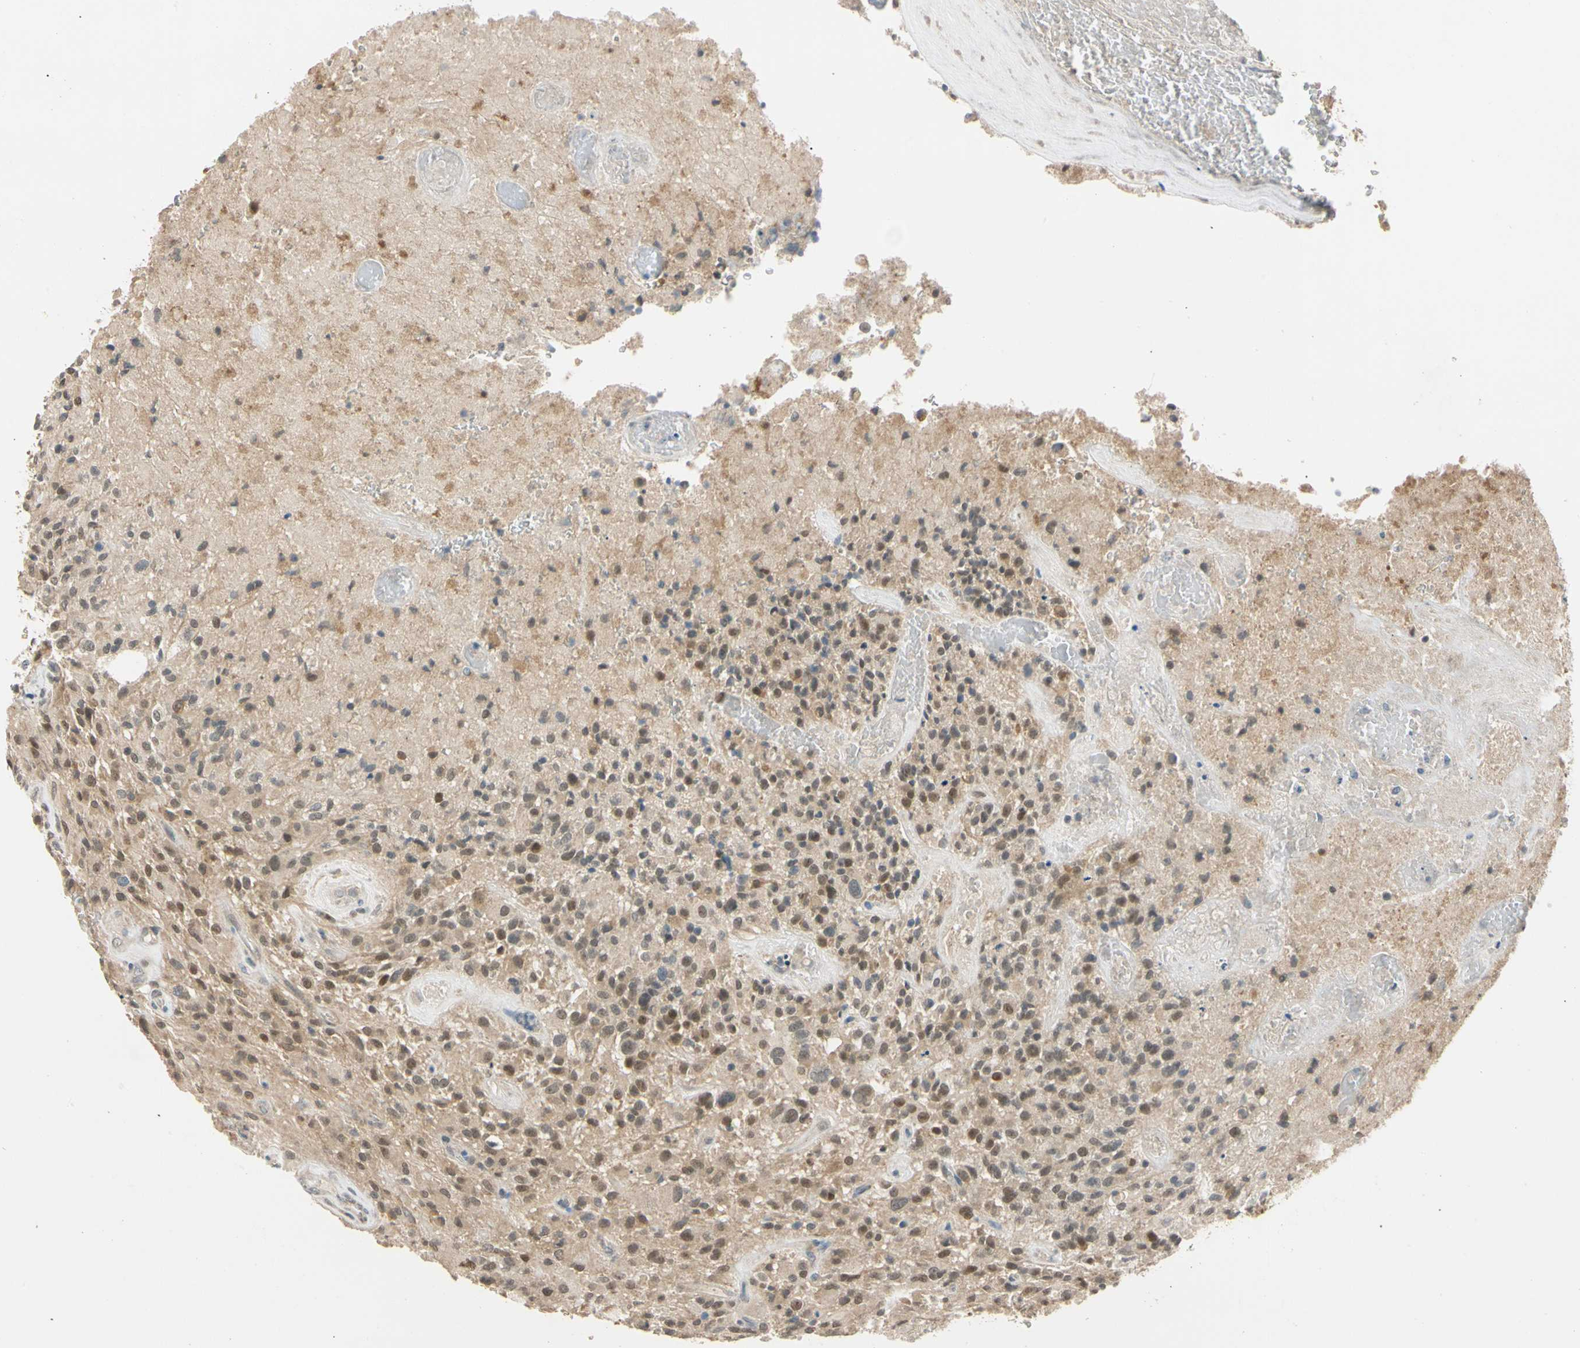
{"staining": {"intensity": "moderate", "quantity": "25%-75%", "location": "cytoplasmic/membranous,nuclear"}, "tissue": "glioma", "cell_type": "Tumor cells", "image_type": "cancer", "snomed": [{"axis": "morphology", "description": "Glioma, malignant, High grade"}, {"axis": "topography", "description": "Brain"}], "caption": "An immunohistochemistry photomicrograph of neoplastic tissue is shown. Protein staining in brown shows moderate cytoplasmic/membranous and nuclear positivity in malignant high-grade glioma within tumor cells.", "gene": "RIOX2", "patient": {"sex": "male", "age": 71}}